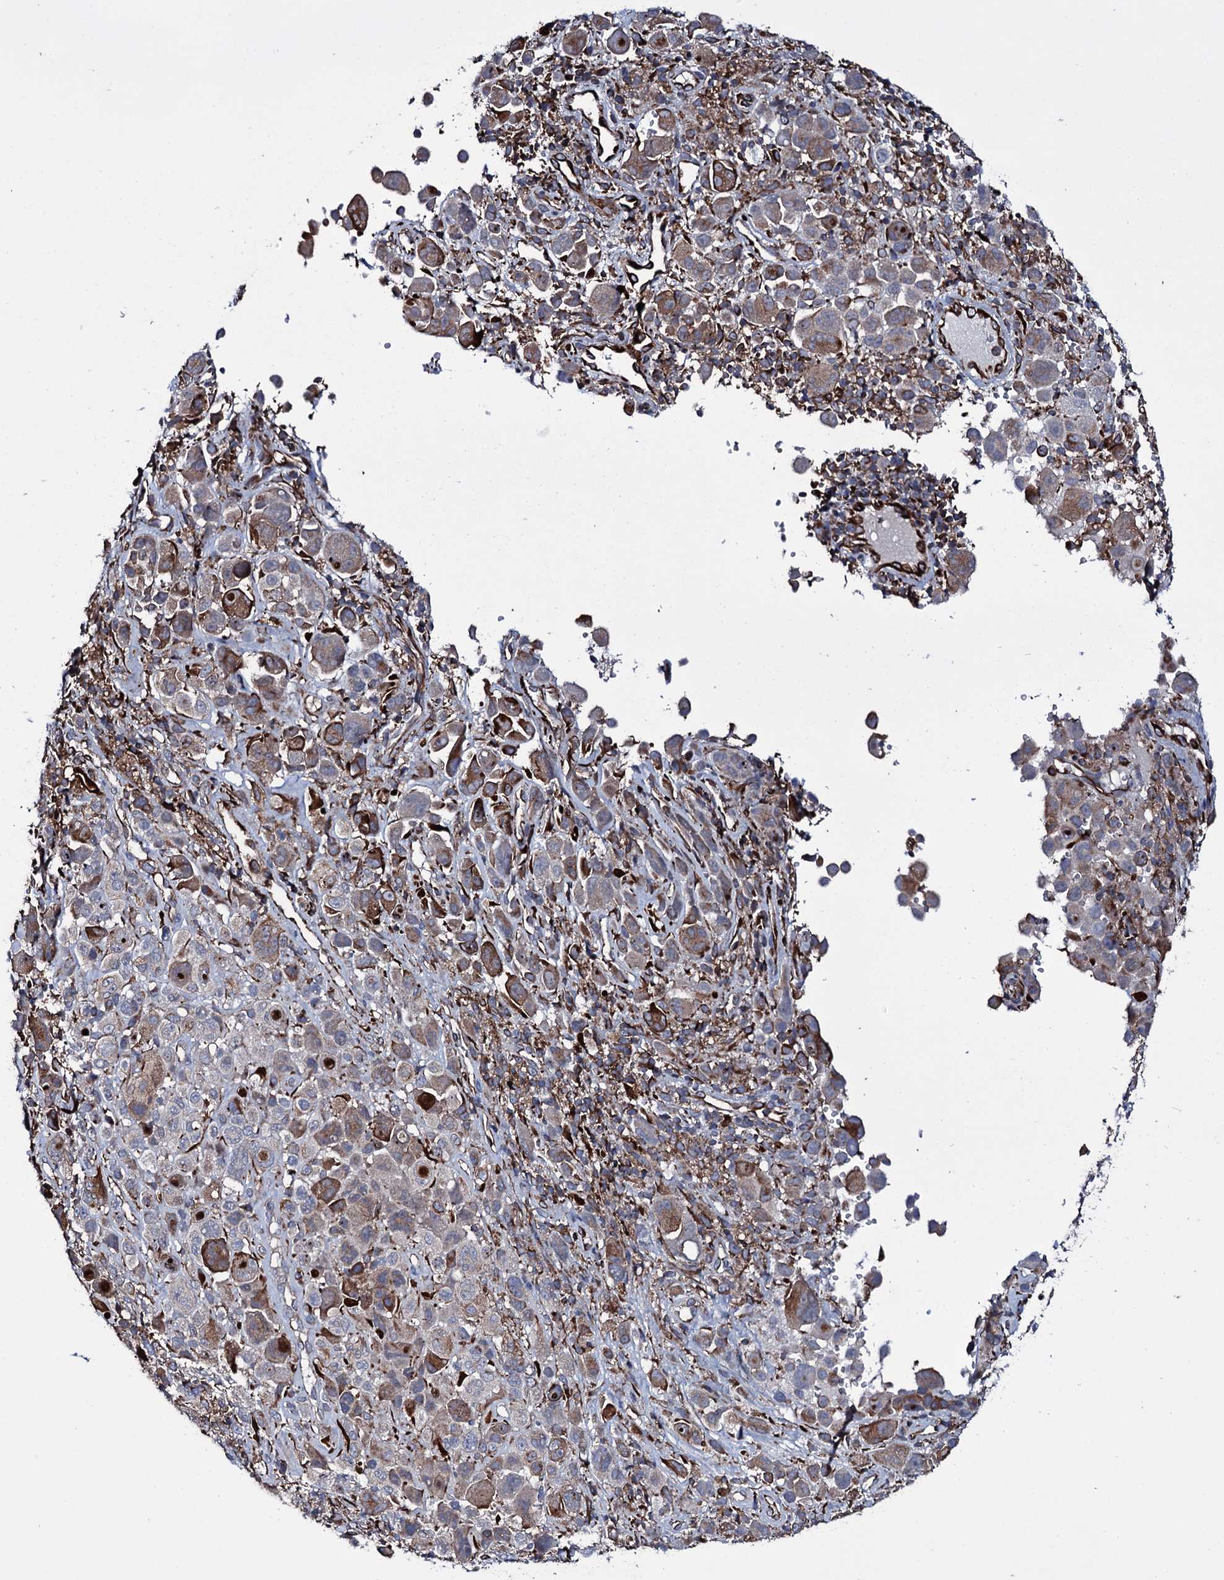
{"staining": {"intensity": "moderate", "quantity": "25%-75%", "location": "cytoplasmic/membranous"}, "tissue": "melanoma", "cell_type": "Tumor cells", "image_type": "cancer", "snomed": [{"axis": "morphology", "description": "Malignant melanoma, NOS"}, {"axis": "topography", "description": "Skin of trunk"}], "caption": "Protein analysis of melanoma tissue shows moderate cytoplasmic/membranous positivity in about 25%-75% of tumor cells. The staining was performed using DAB (3,3'-diaminobenzidine), with brown indicating positive protein expression. Nuclei are stained blue with hematoxylin.", "gene": "VAMP8", "patient": {"sex": "male", "age": 71}}